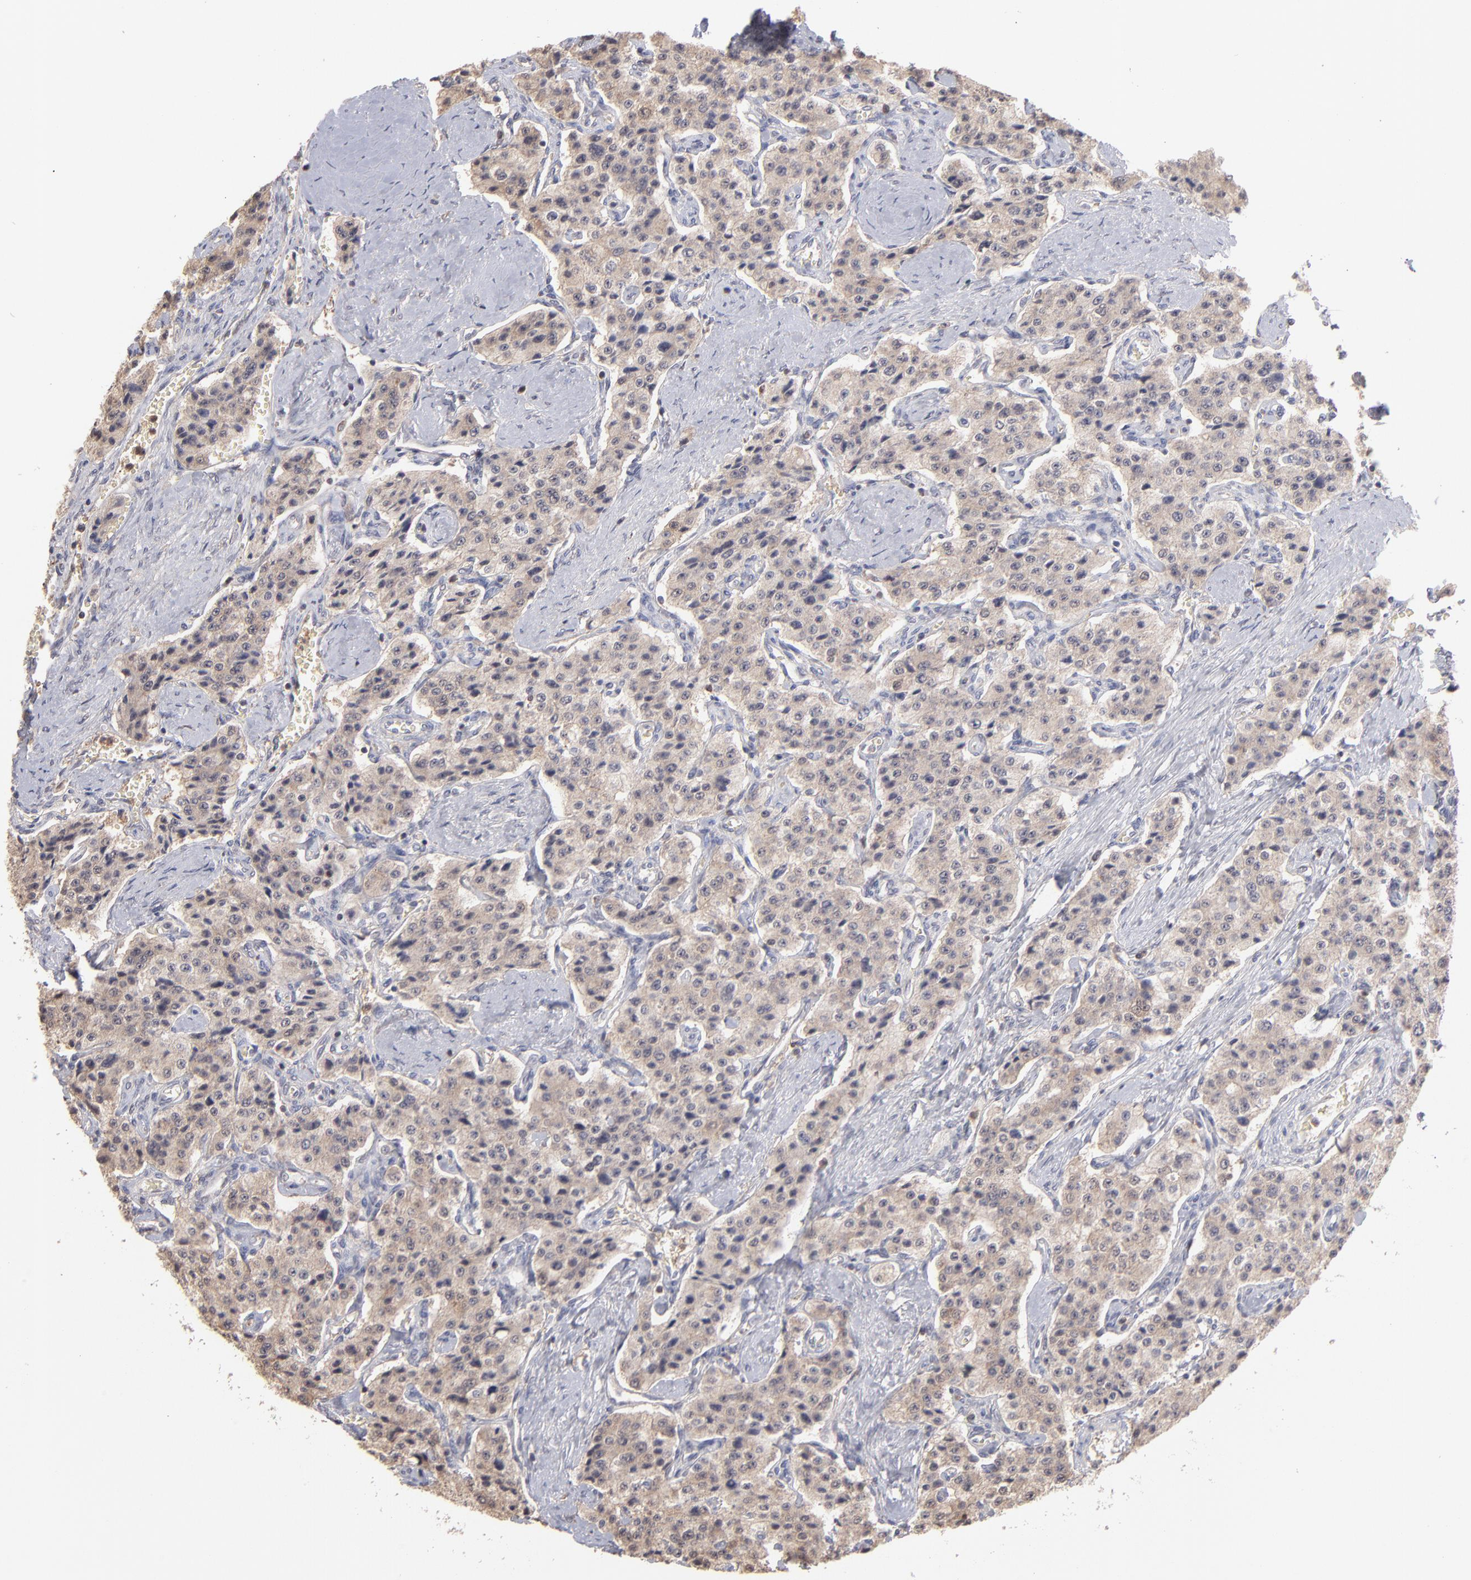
{"staining": {"intensity": "weak", "quantity": ">75%", "location": "cytoplasmic/membranous"}, "tissue": "carcinoid", "cell_type": "Tumor cells", "image_type": "cancer", "snomed": [{"axis": "morphology", "description": "Carcinoid, malignant, NOS"}, {"axis": "topography", "description": "Small intestine"}], "caption": "IHC histopathology image of carcinoid stained for a protein (brown), which shows low levels of weak cytoplasmic/membranous positivity in approximately >75% of tumor cells.", "gene": "MAP2K2", "patient": {"sex": "male", "age": 52}}